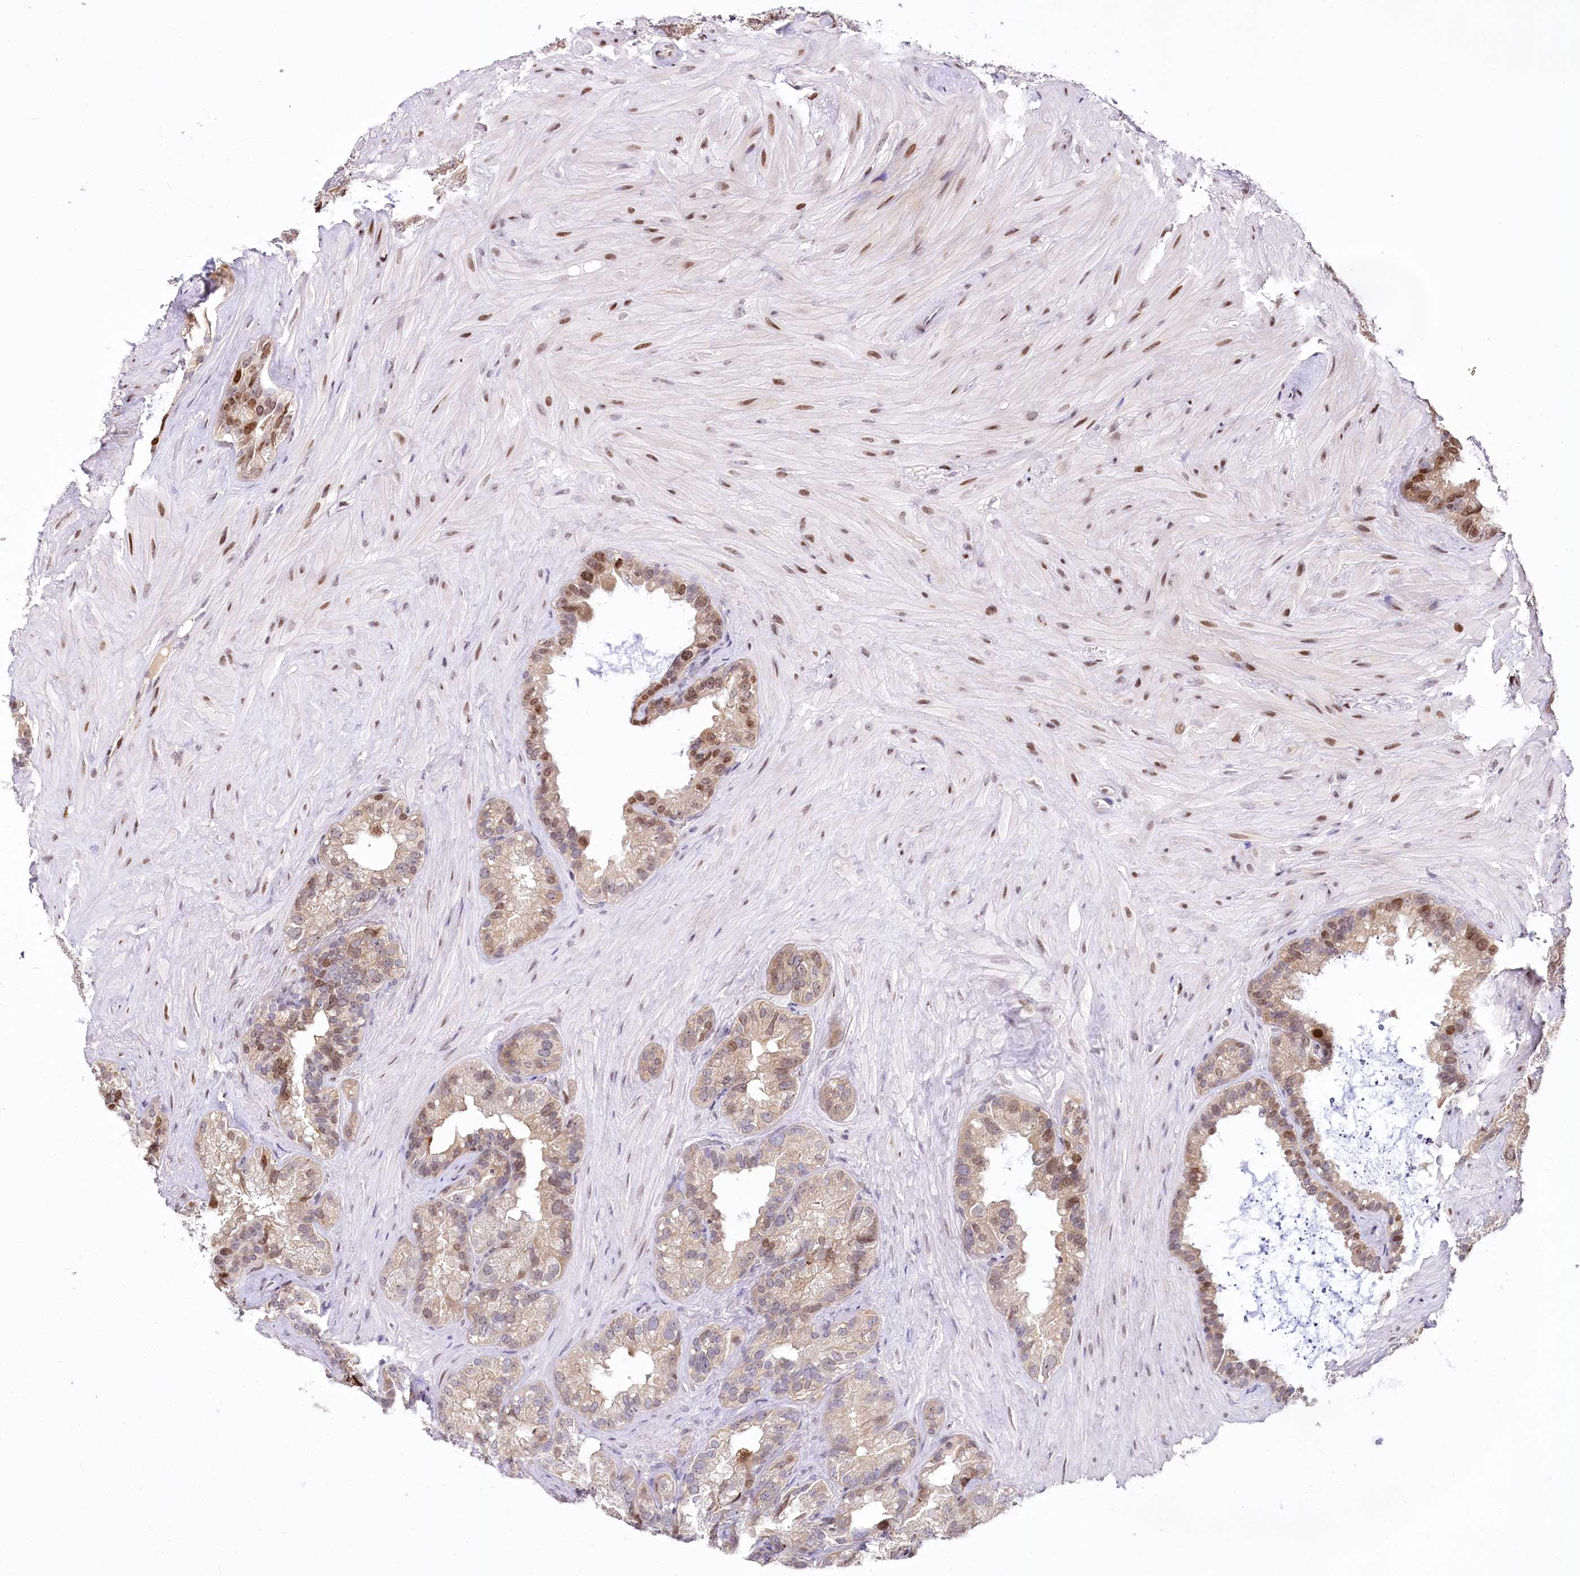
{"staining": {"intensity": "moderate", "quantity": "<25%", "location": "nuclear"}, "tissue": "seminal vesicle", "cell_type": "Glandular cells", "image_type": "normal", "snomed": [{"axis": "morphology", "description": "Normal tissue, NOS"}, {"axis": "topography", "description": "Prostate"}, {"axis": "topography", "description": "Seminal veicle"}], "caption": "DAB (3,3'-diaminobenzidine) immunohistochemical staining of benign human seminal vesicle shows moderate nuclear protein expression in approximately <25% of glandular cells. (IHC, brightfield microscopy, high magnification).", "gene": "ZFYVE27", "patient": {"sex": "male", "age": 68}}